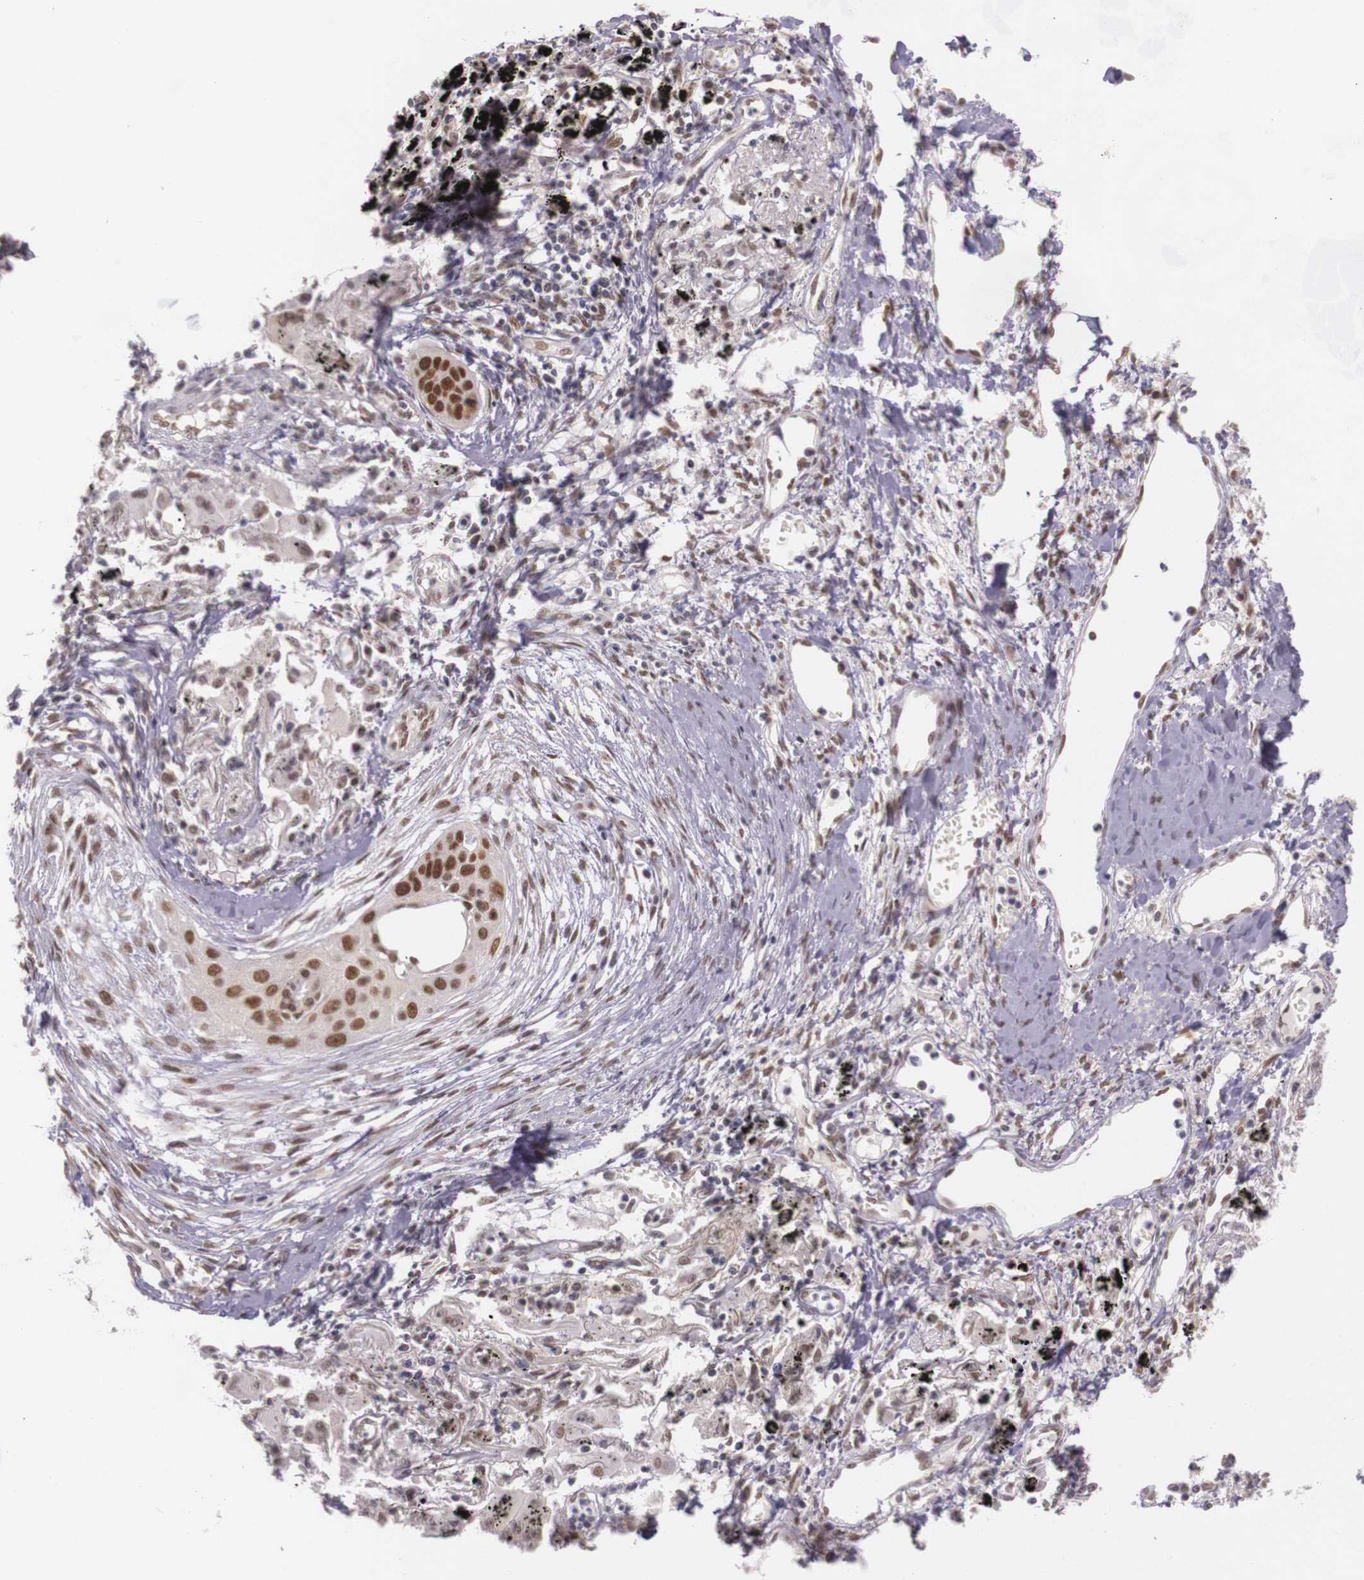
{"staining": {"intensity": "moderate", "quantity": ">75%", "location": "nuclear"}, "tissue": "lung cancer", "cell_type": "Tumor cells", "image_type": "cancer", "snomed": [{"axis": "morphology", "description": "Squamous cell carcinoma, NOS"}, {"axis": "topography", "description": "Lung"}], "caption": "The micrograph demonstrates staining of squamous cell carcinoma (lung), revealing moderate nuclear protein staining (brown color) within tumor cells.", "gene": "WDR13", "patient": {"sex": "male", "age": 71}}